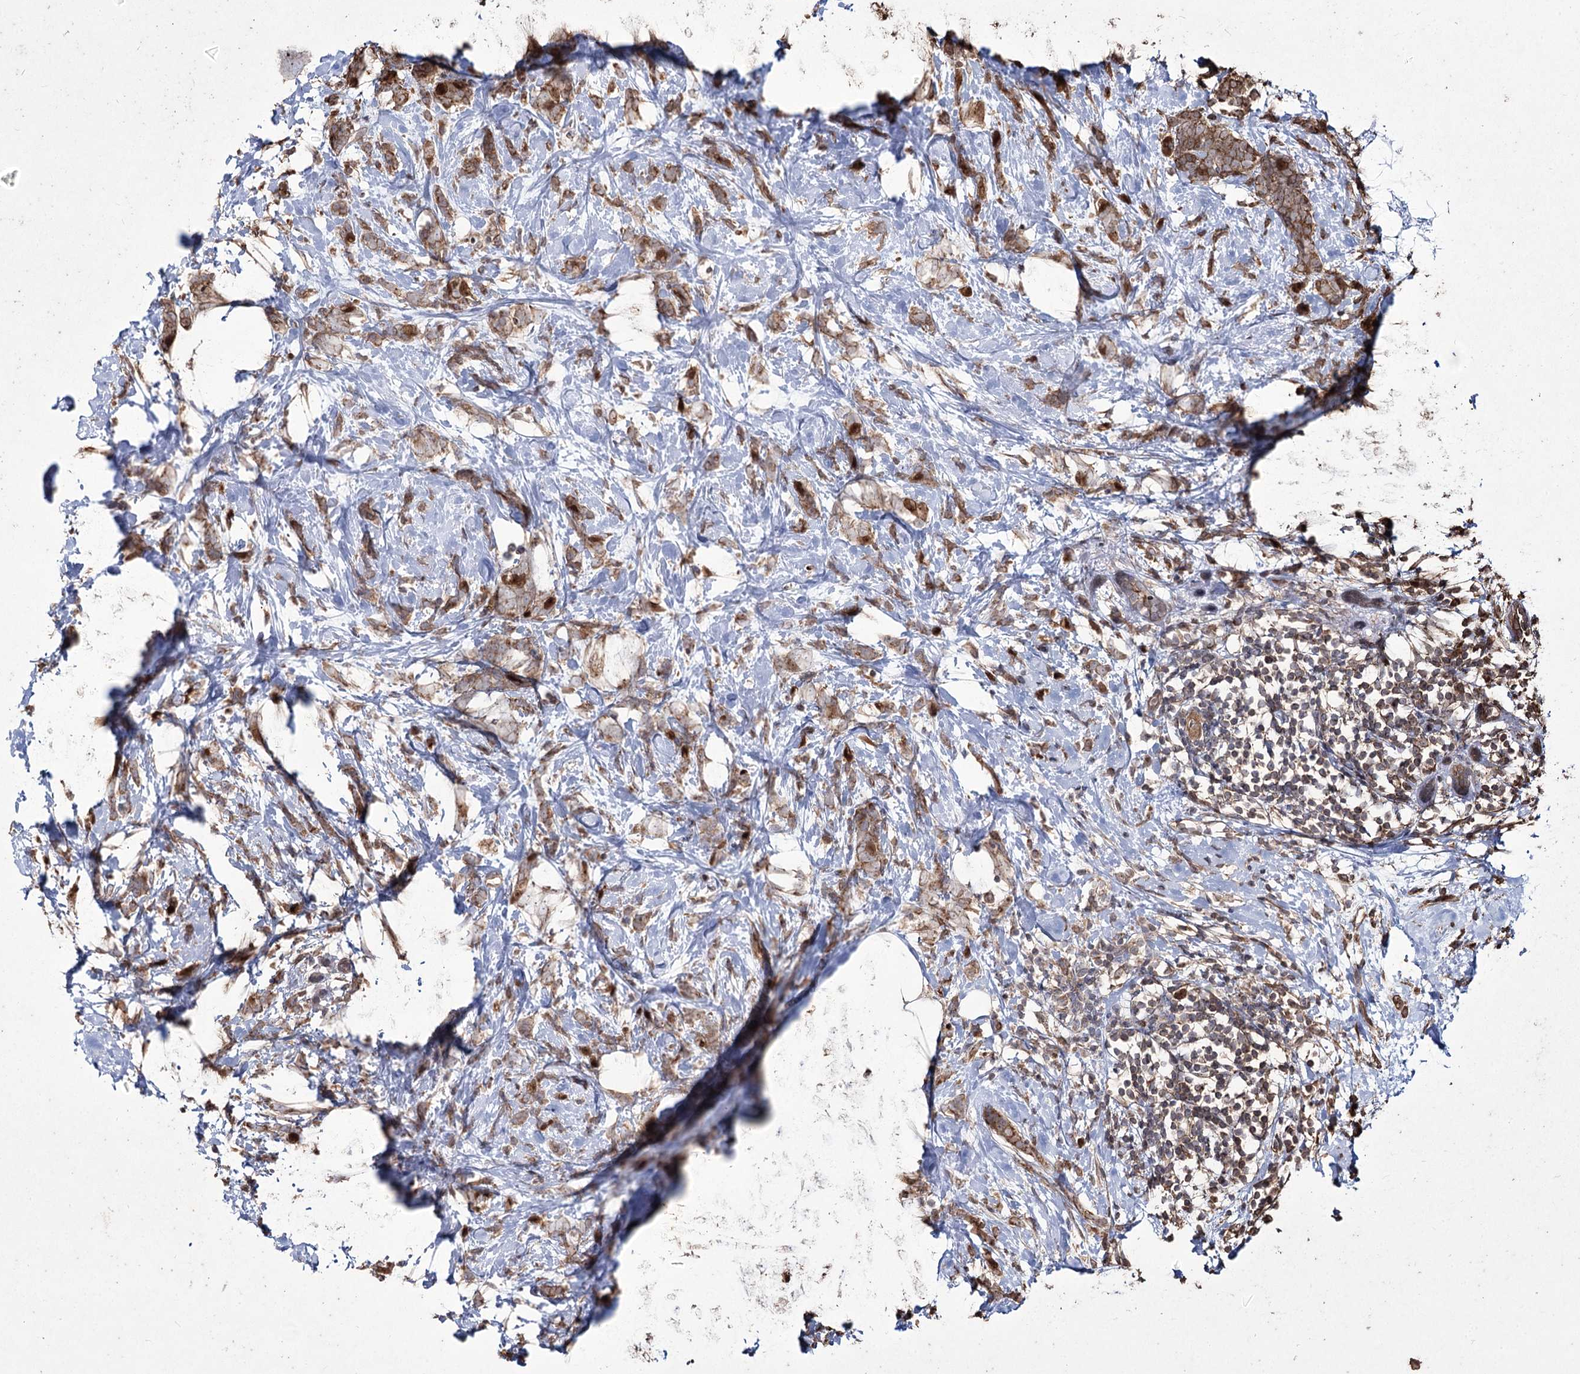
{"staining": {"intensity": "moderate", "quantity": ">75%", "location": "cytoplasmic/membranous"}, "tissue": "breast cancer", "cell_type": "Tumor cells", "image_type": "cancer", "snomed": [{"axis": "morphology", "description": "Lobular carcinoma"}, {"axis": "topography", "description": "Breast"}], "caption": "The image displays staining of breast cancer (lobular carcinoma), revealing moderate cytoplasmic/membranous protein expression (brown color) within tumor cells.", "gene": "PRC1", "patient": {"sex": "female", "age": 58}}